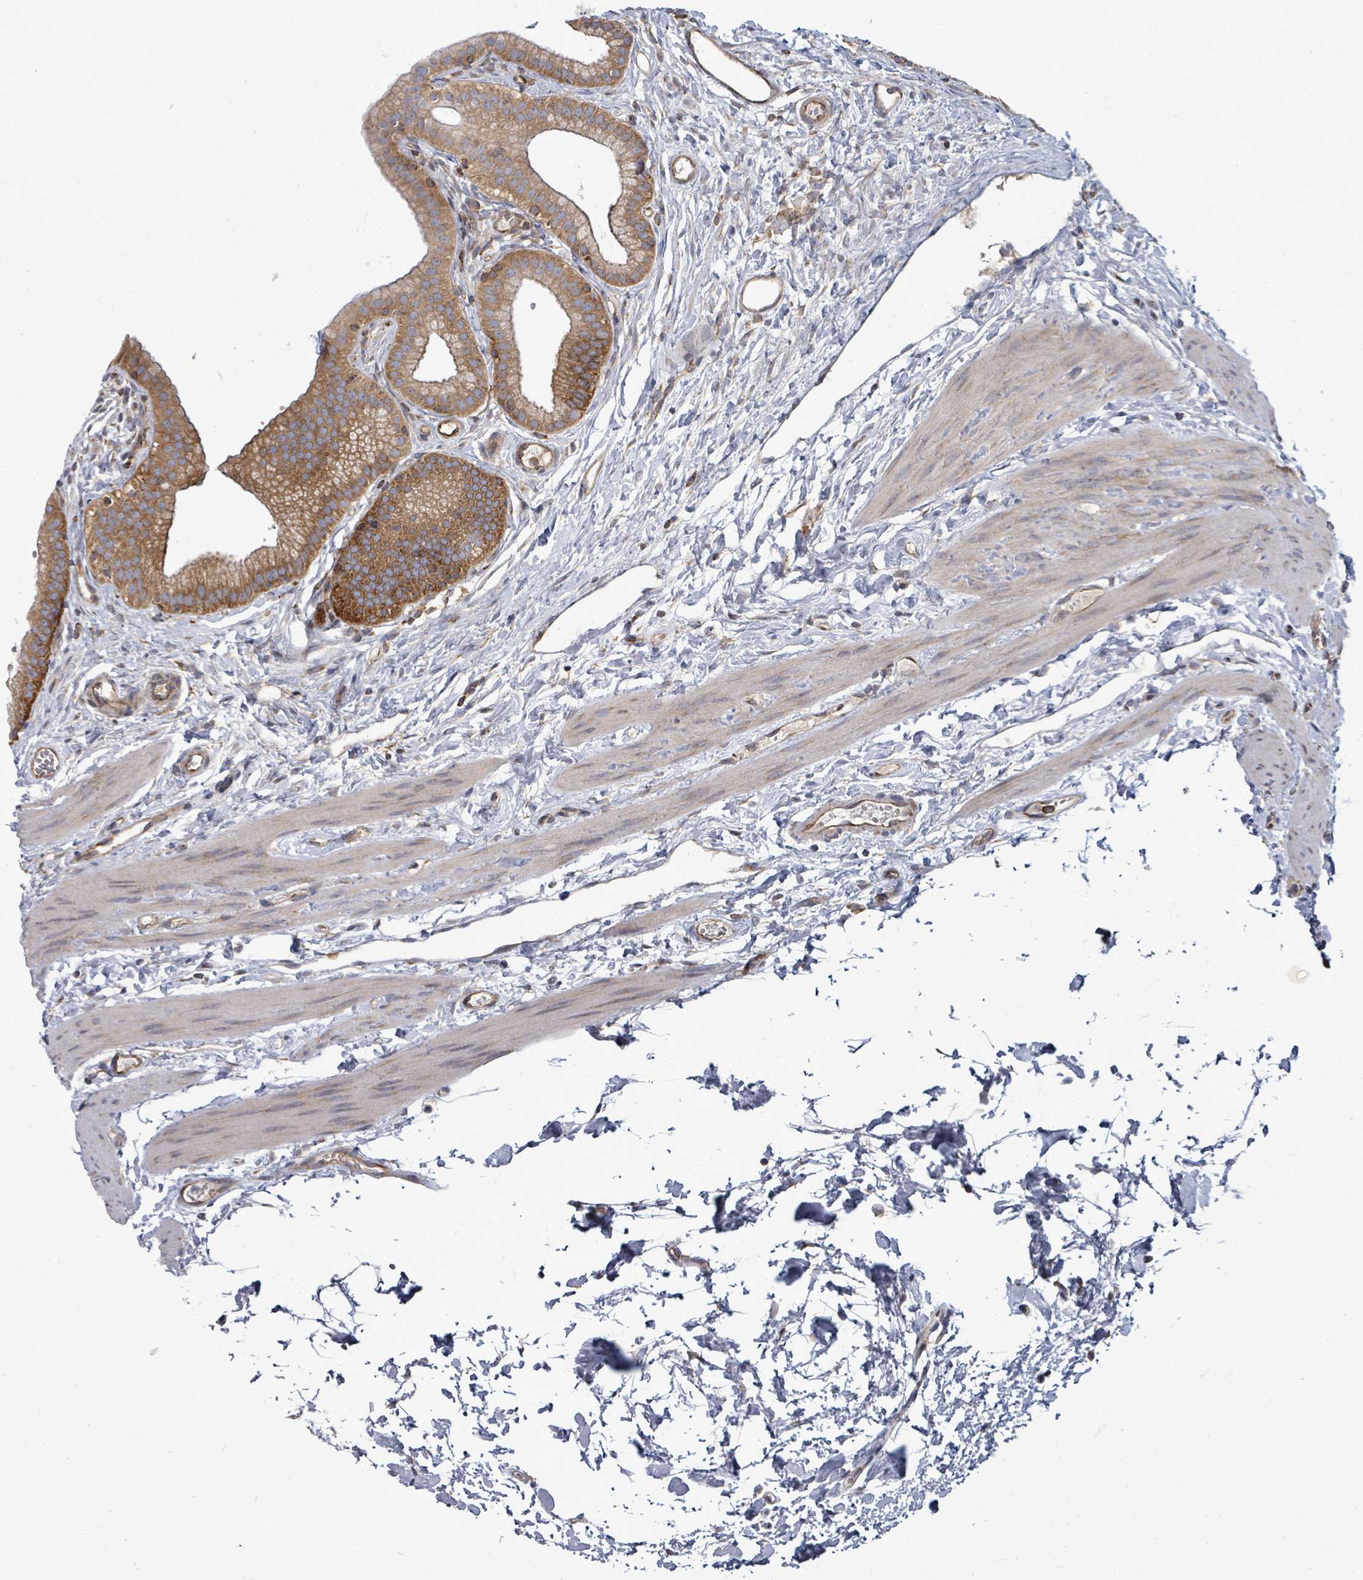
{"staining": {"intensity": "strong", "quantity": ">75%", "location": "cytoplasmic/membranous"}, "tissue": "gallbladder", "cell_type": "Glandular cells", "image_type": "normal", "snomed": [{"axis": "morphology", "description": "Normal tissue, NOS"}, {"axis": "topography", "description": "Gallbladder"}], "caption": "DAB (3,3'-diaminobenzidine) immunohistochemical staining of benign gallbladder demonstrates strong cytoplasmic/membranous protein staining in approximately >75% of glandular cells. (Brightfield microscopy of DAB IHC at high magnification).", "gene": "EIF3CL", "patient": {"sex": "female", "age": 54}}